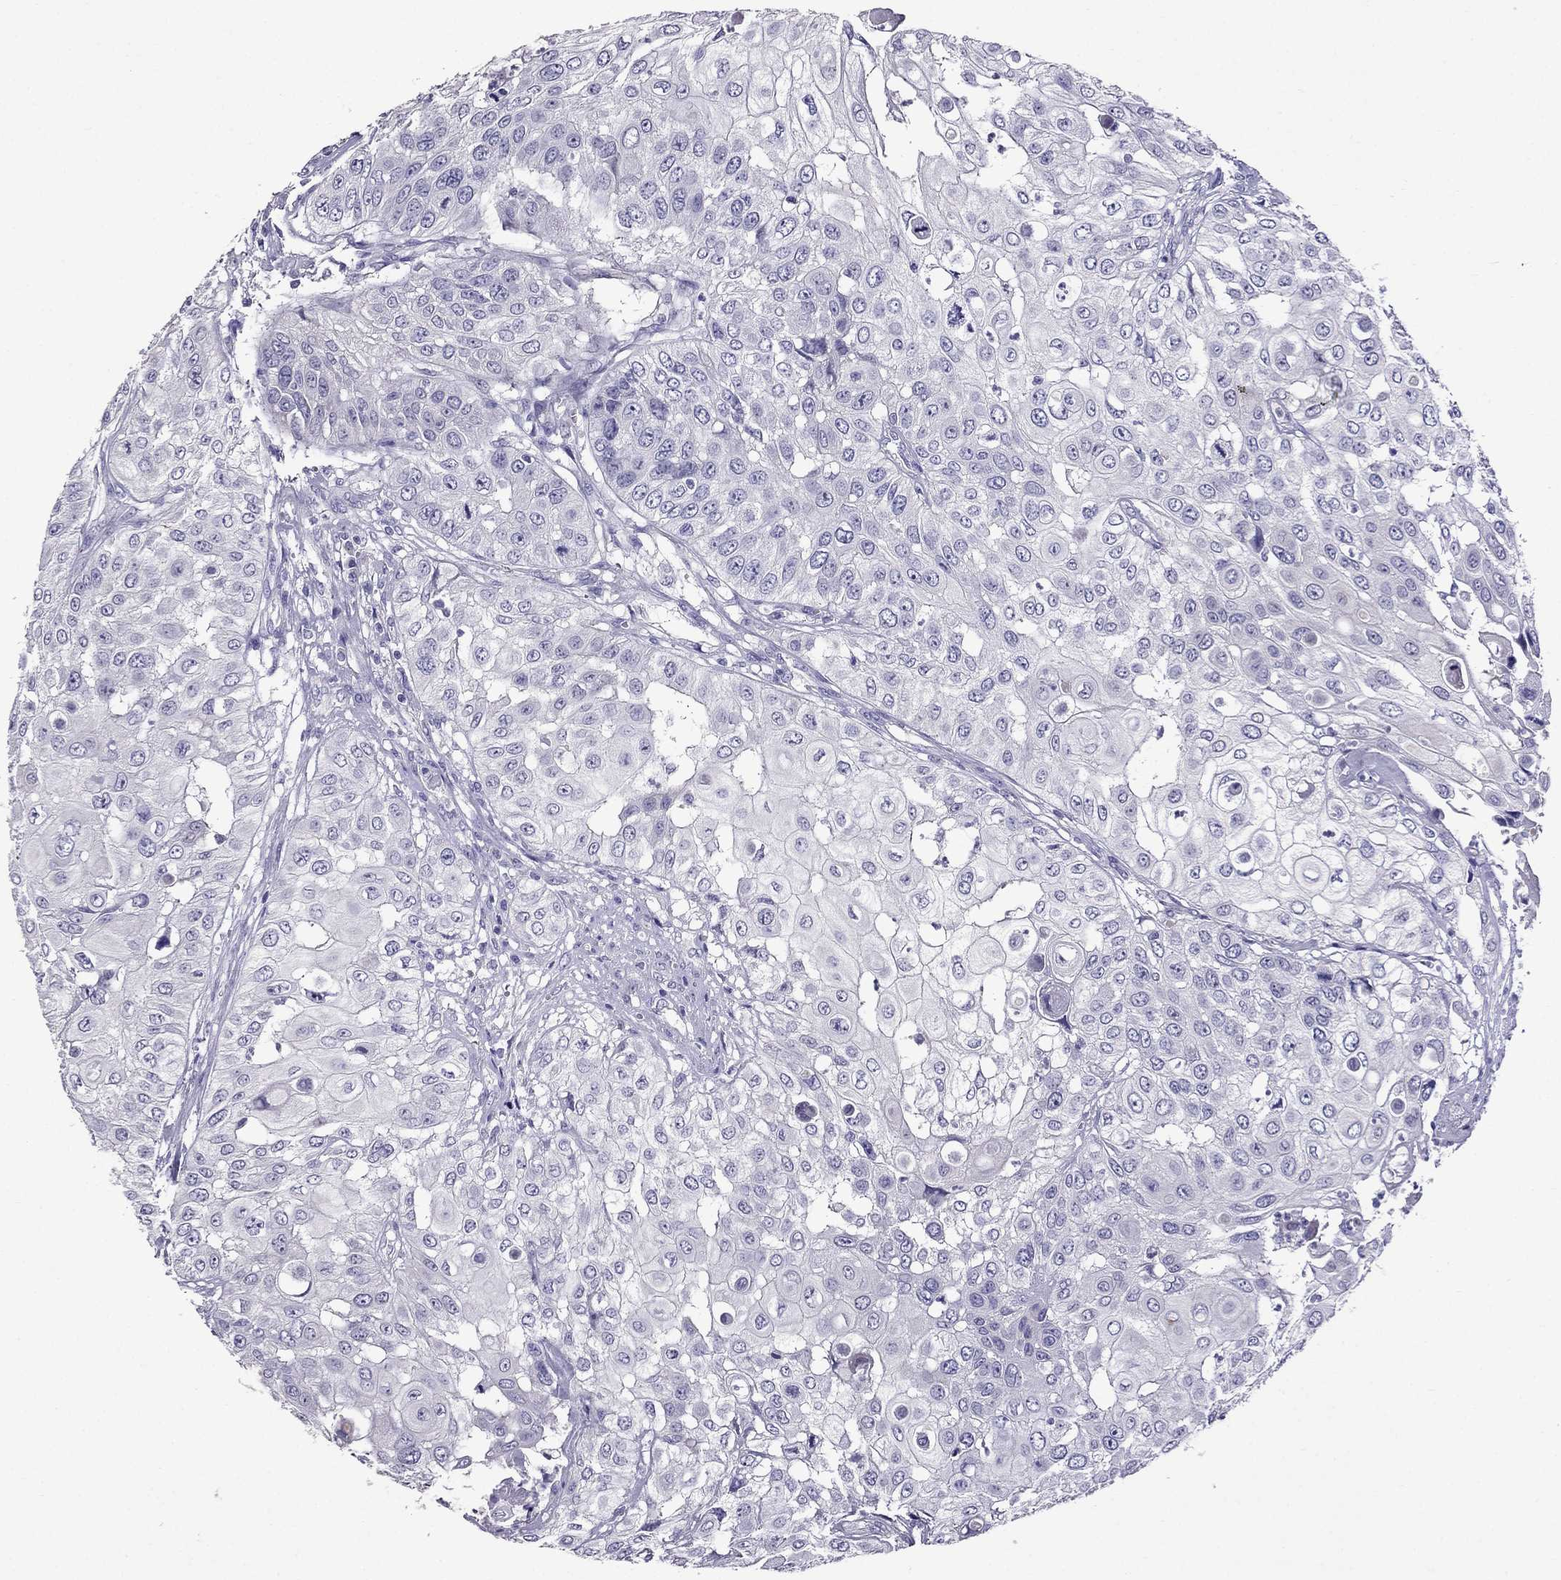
{"staining": {"intensity": "negative", "quantity": "none", "location": "none"}, "tissue": "urothelial cancer", "cell_type": "Tumor cells", "image_type": "cancer", "snomed": [{"axis": "morphology", "description": "Urothelial carcinoma, High grade"}, {"axis": "topography", "description": "Urinary bladder"}], "caption": "Immunohistochemical staining of human high-grade urothelial carcinoma demonstrates no significant staining in tumor cells. (DAB IHC, high magnification).", "gene": "OXCT2", "patient": {"sex": "female", "age": 79}}